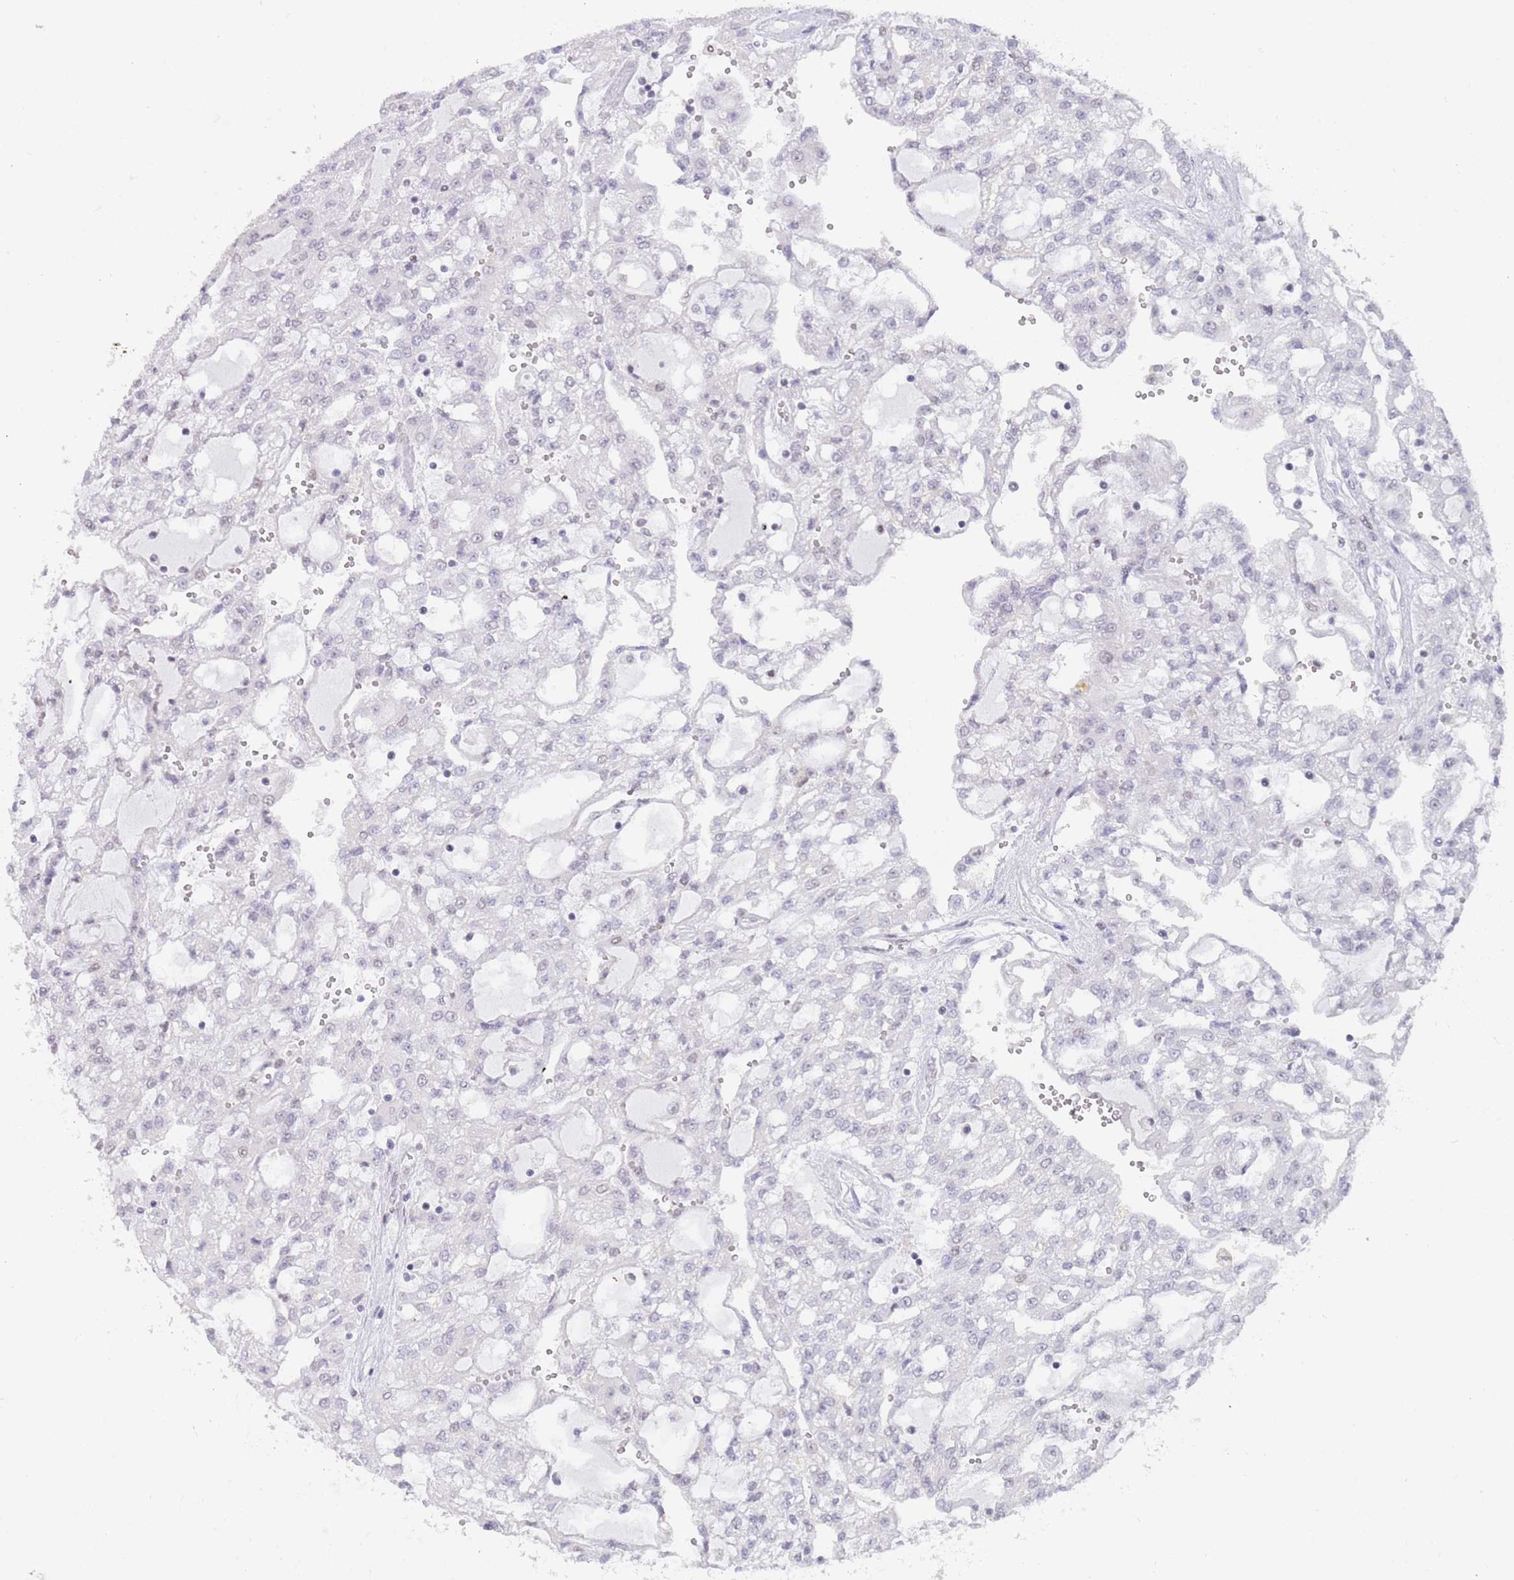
{"staining": {"intensity": "negative", "quantity": "none", "location": "none"}, "tissue": "renal cancer", "cell_type": "Tumor cells", "image_type": "cancer", "snomed": [{"axis": "morphology", "description": "Adenocarcinoma, NOS"}, {"axis": "topography", "description": "Kidney"}], "caption": "High magnification brightfield microscopy of adenocarcinoma (renal) stained with DAB (3,3'-diaminobenzidine) (brown) and counterstained with hematoxylin (blue): tumor cells show no significant expression.", "gene": "ZNF382", "patient": {"sex": "male", "age": 63}}